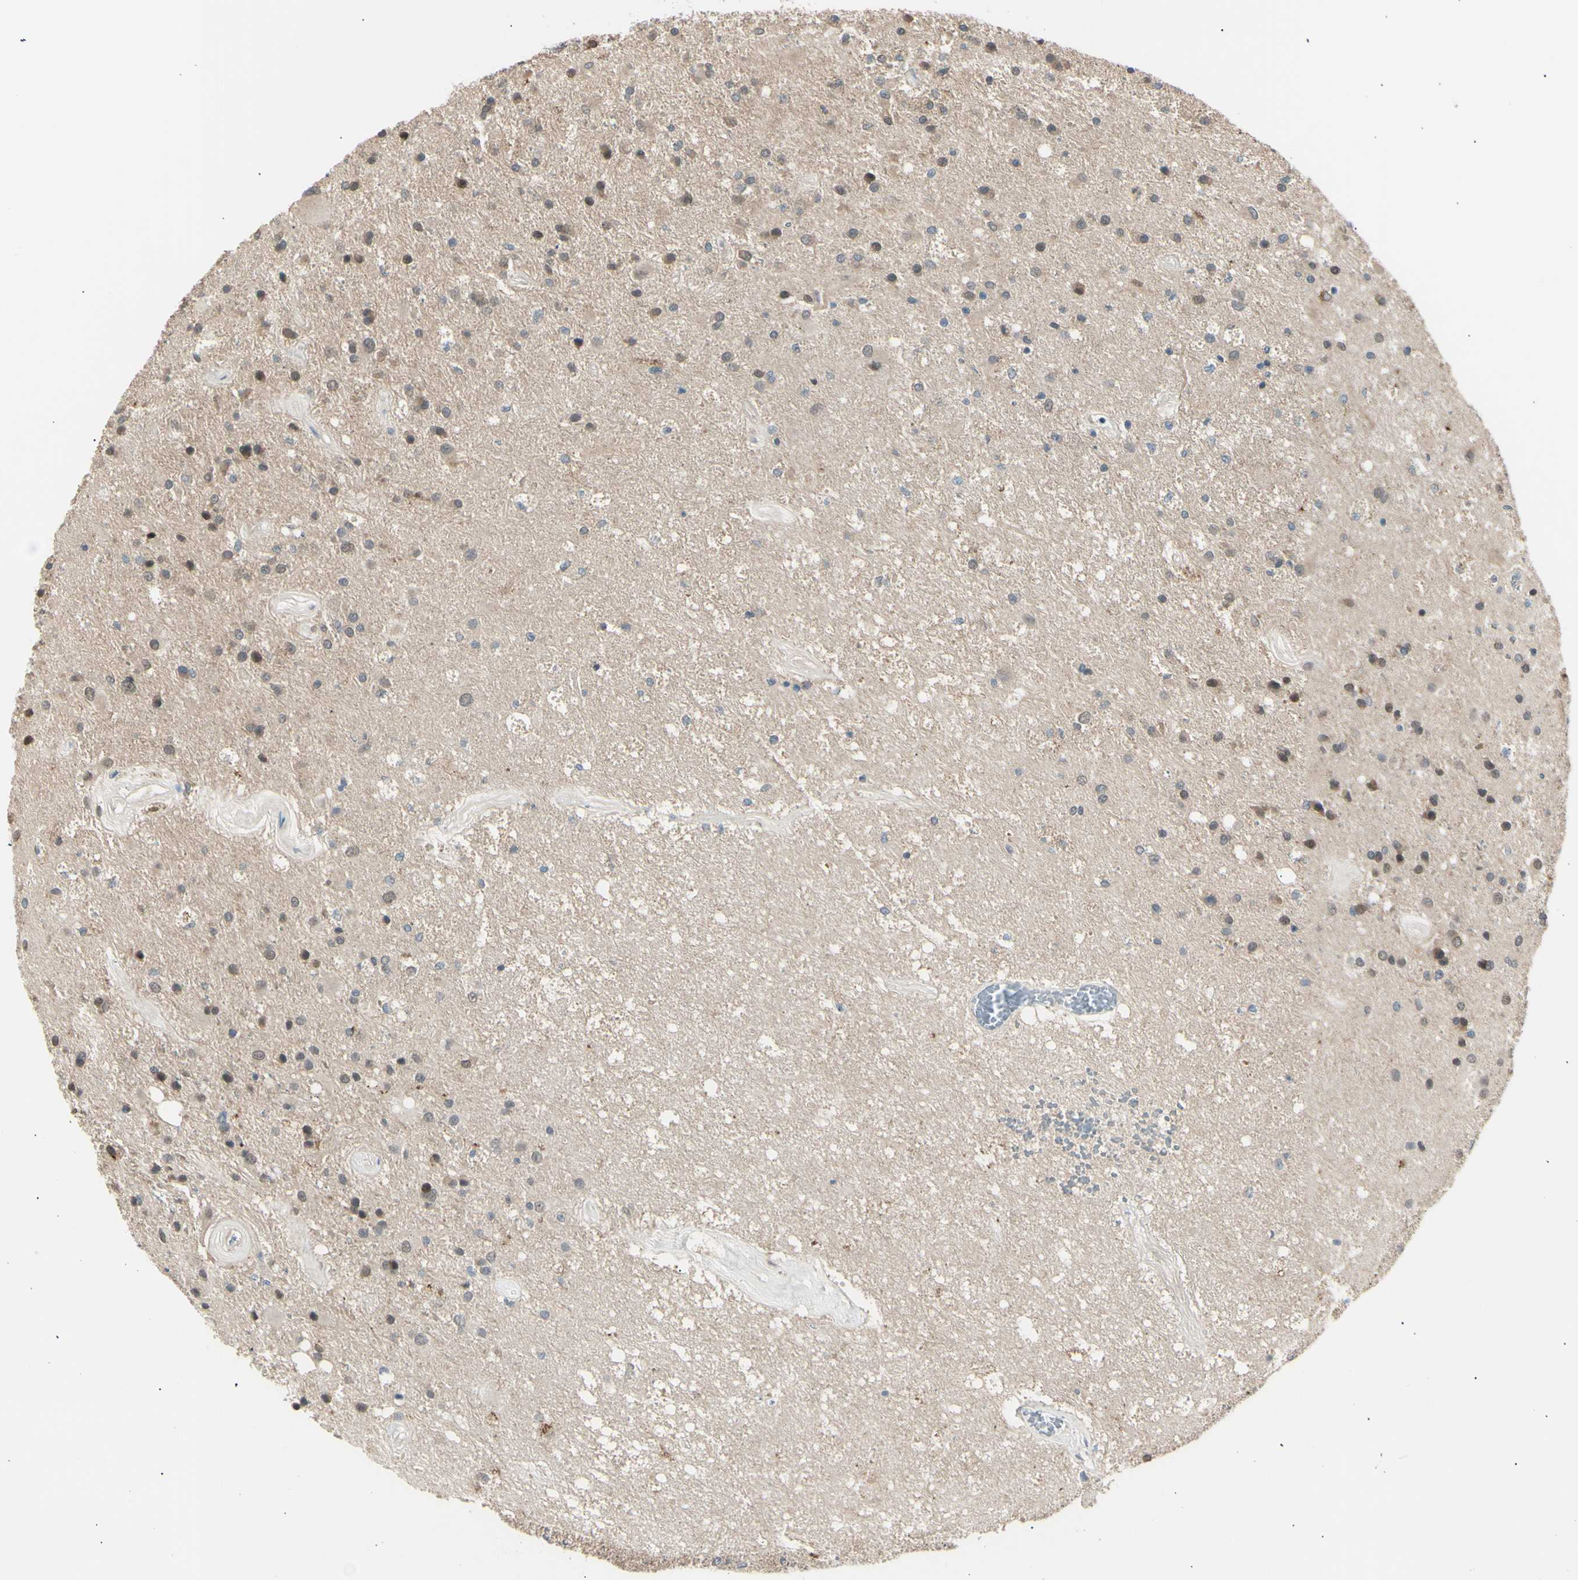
{"staining": {"intensity": "weak", "quantity": "25%-75%", "location": "cytoplasmic/membranous,nuclear"}, "tissue": "glioma", "cell_type": "Tumor cells", "image_type": "cancer", "snomed": [{"axis": "morphology", "description": "Glioma, malignant, Low grade"}, {"axis": "topography", "description": "Brain"}], "caption": "Immunohistochemistry (IHC) image of malignant low-grade glioma stained for a protein (brown), which demonstrates low levels of weak cytoplasmic/membranous and nuclear expression in approximately 25%-75% of tumor cells.", "gene": "LHPP", "patient": {"sex": "male", "age": 58}}